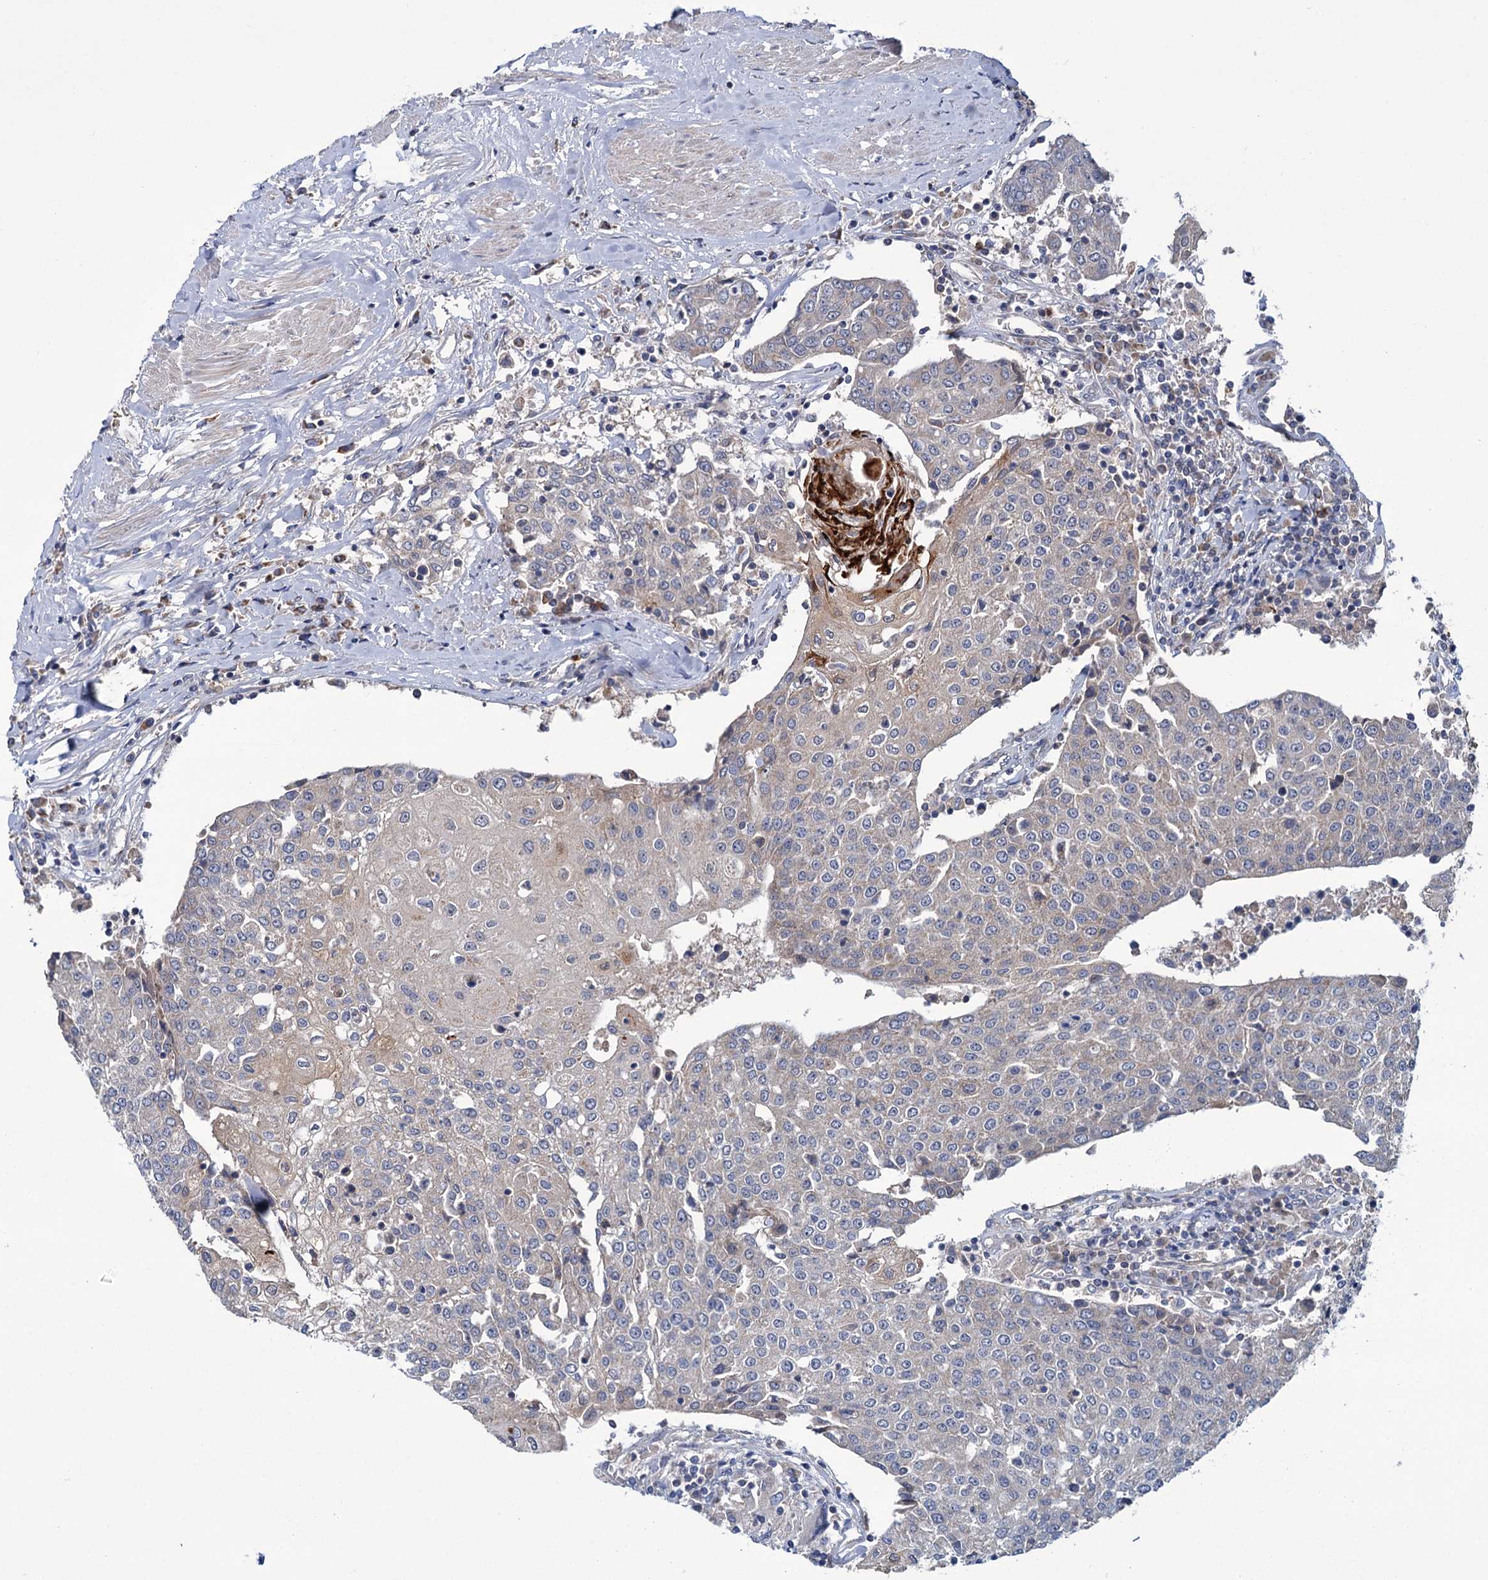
{"staining": {"intensity": "weak", "quantity": "<25%", "location": "cytoplasmic/membranous"}, "tissue": "urothelial cancer", "cell_type": "Tumor cells", "image_type": "cancer", "snomed": [{"axis": "morphology", "description": "Urothelial carcinoma, High grade"}, {"axis": "topography", "description": "Urinary bladder"}], "caption": "Human urothelial carcinoma (high-grade) stained for a protein using immunohistochemistry (IHC) shows no staining in tumor cells.", "gene": "DYNC2H1", "patient": {"sex": "female", "age": 85}}